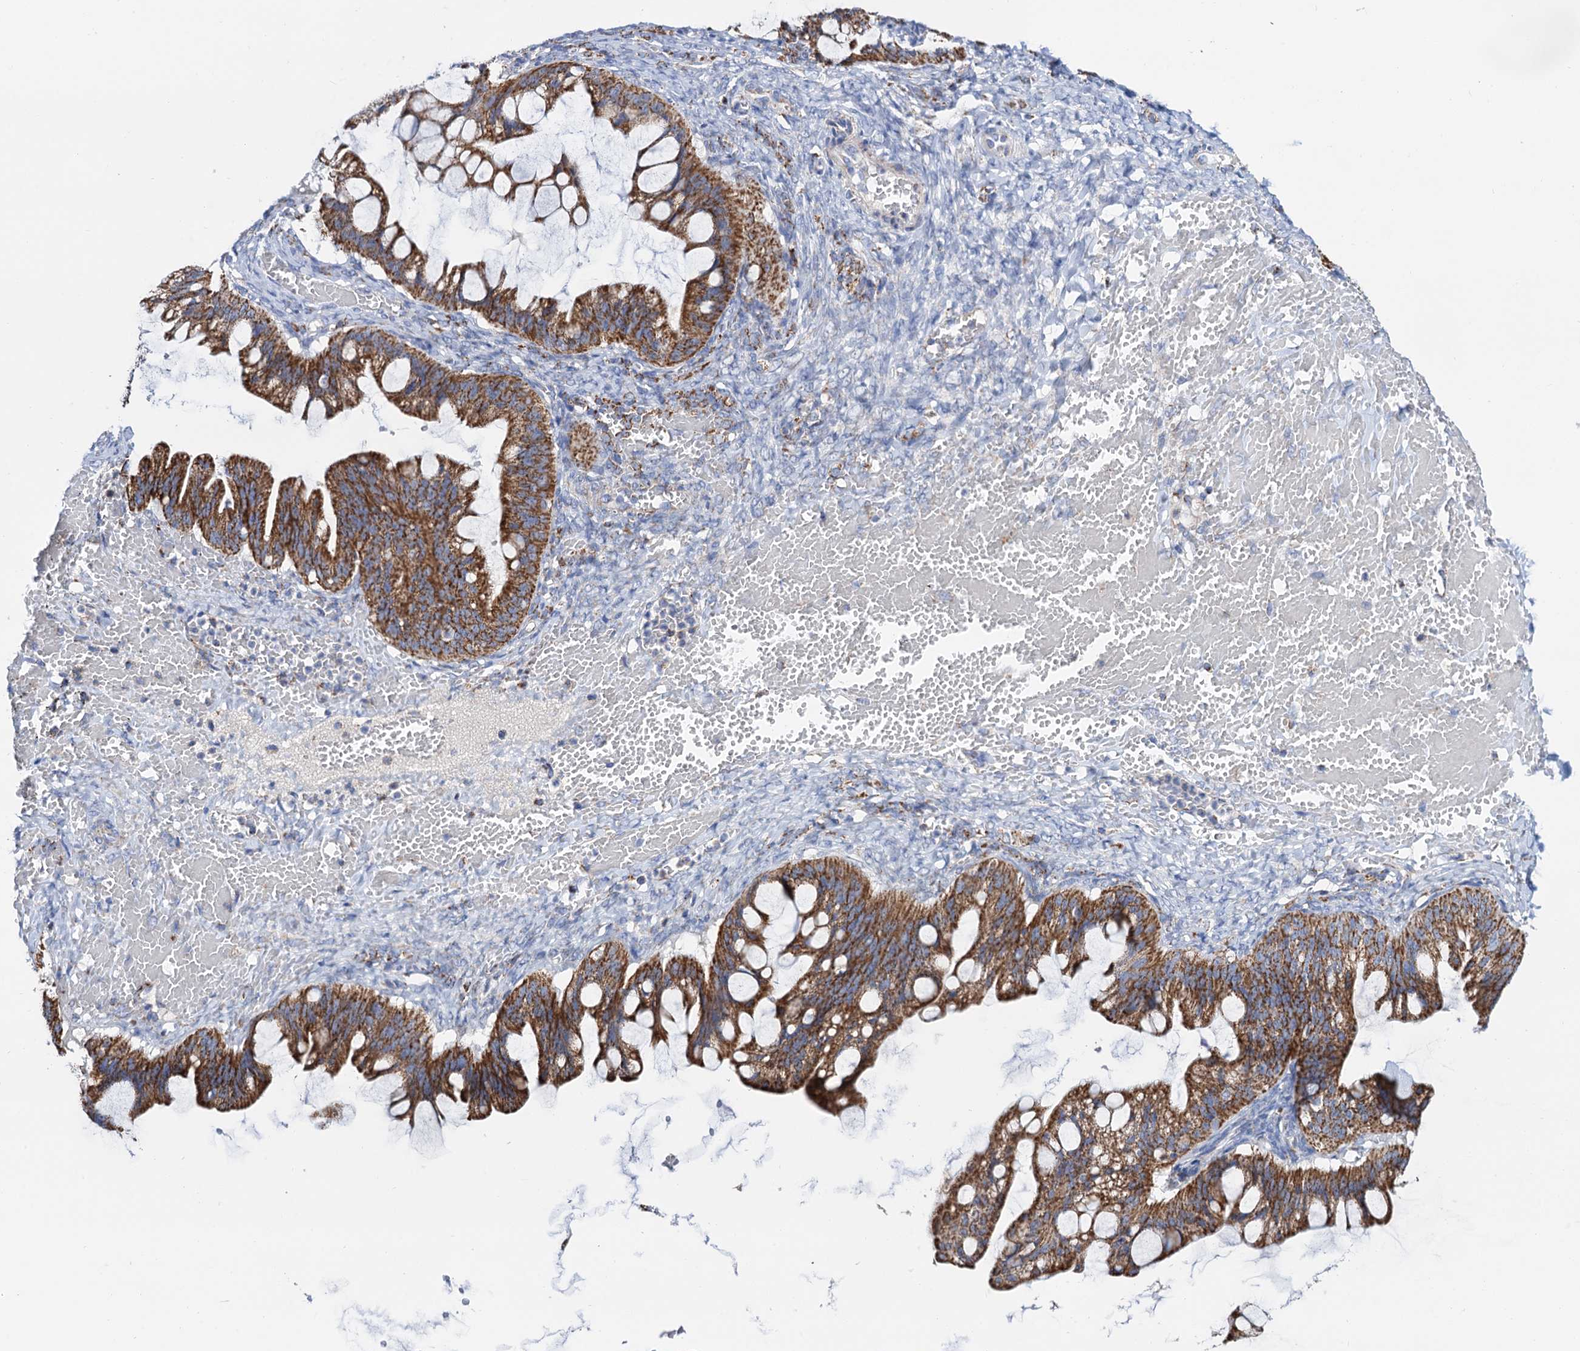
{"staining": {"intensity": "strong", "quantity": ">75%", "location": "cytoplasmic/membranous"}, "tissue": "ovarian cancer", "cell_type": "Tumor cells", "image_type": "cancer", "snomed": [{"axis": "morphology", "description": "Cystadenocarcinoma, mucinous, NOS"}, {"axis": "topography", "description": "Ovary"}], "caption": "Immunohistochemical staining of human ovarian cancer reveals high levels of strong cytoplasmic/membranous positivity in approximately >75% of tumor cells.", "gene": "C2CD3", "patient": {"sex": "female", "age": 73}}